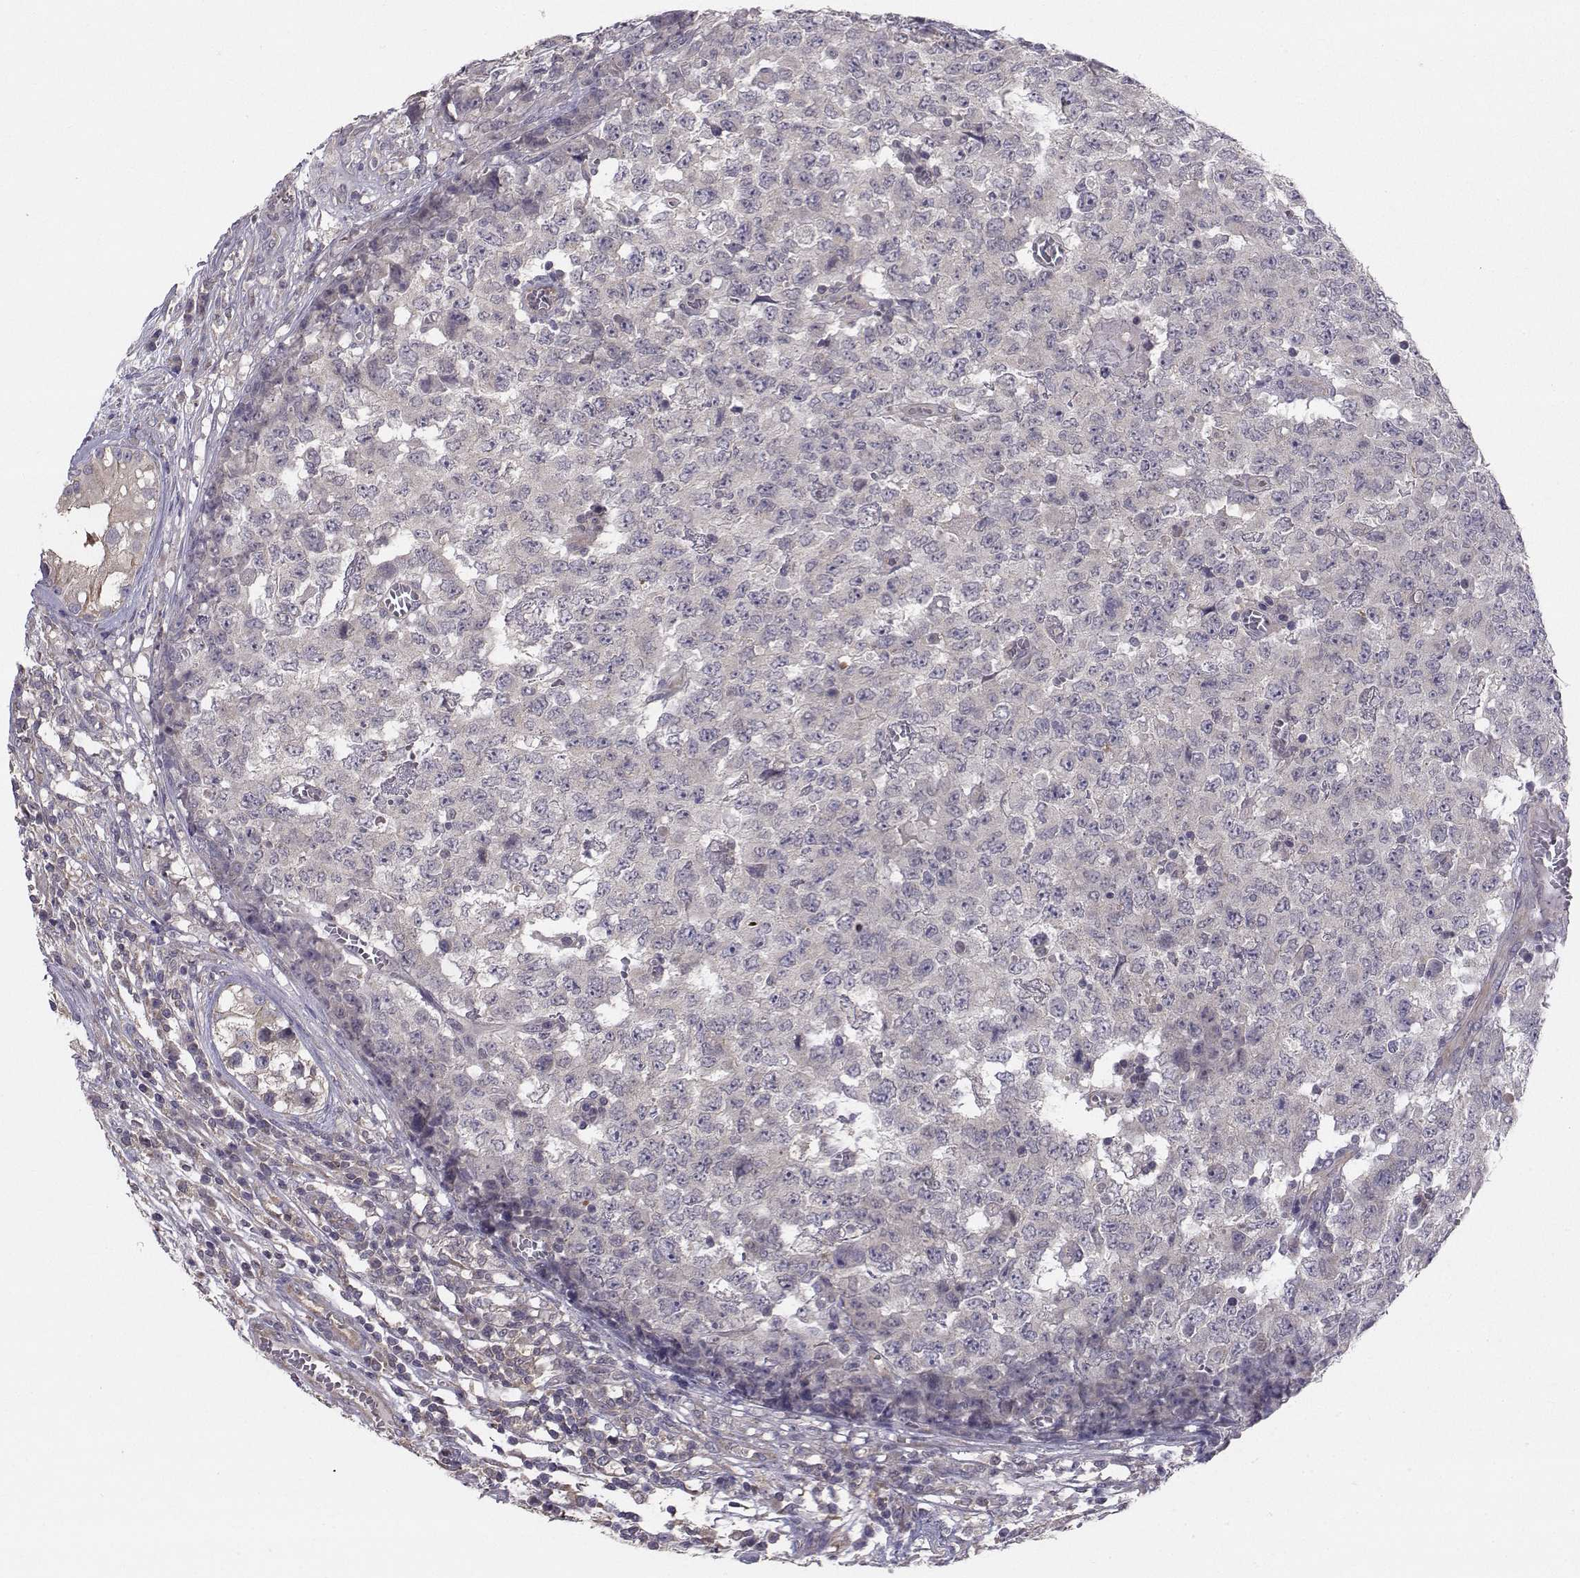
{"staining": {"intensity": "negative", "quantity": "none", "location": "none"}, "tissue": "testis cancer", "cell_type": "Tumor cells", "image_type": "cancer", "snomed": [{"axis": "morphology", "description": "Carcinoma, Embryonal, NOS"}, {"axis": "topography", "description": "Testis"}], "caption": "Protein analysis of testis cancer (embryonal carcinoma) reveals no significant positivity in tumor cells.", "gene": "PEX5L", "patient": {"sex": "male", "age": 23}}